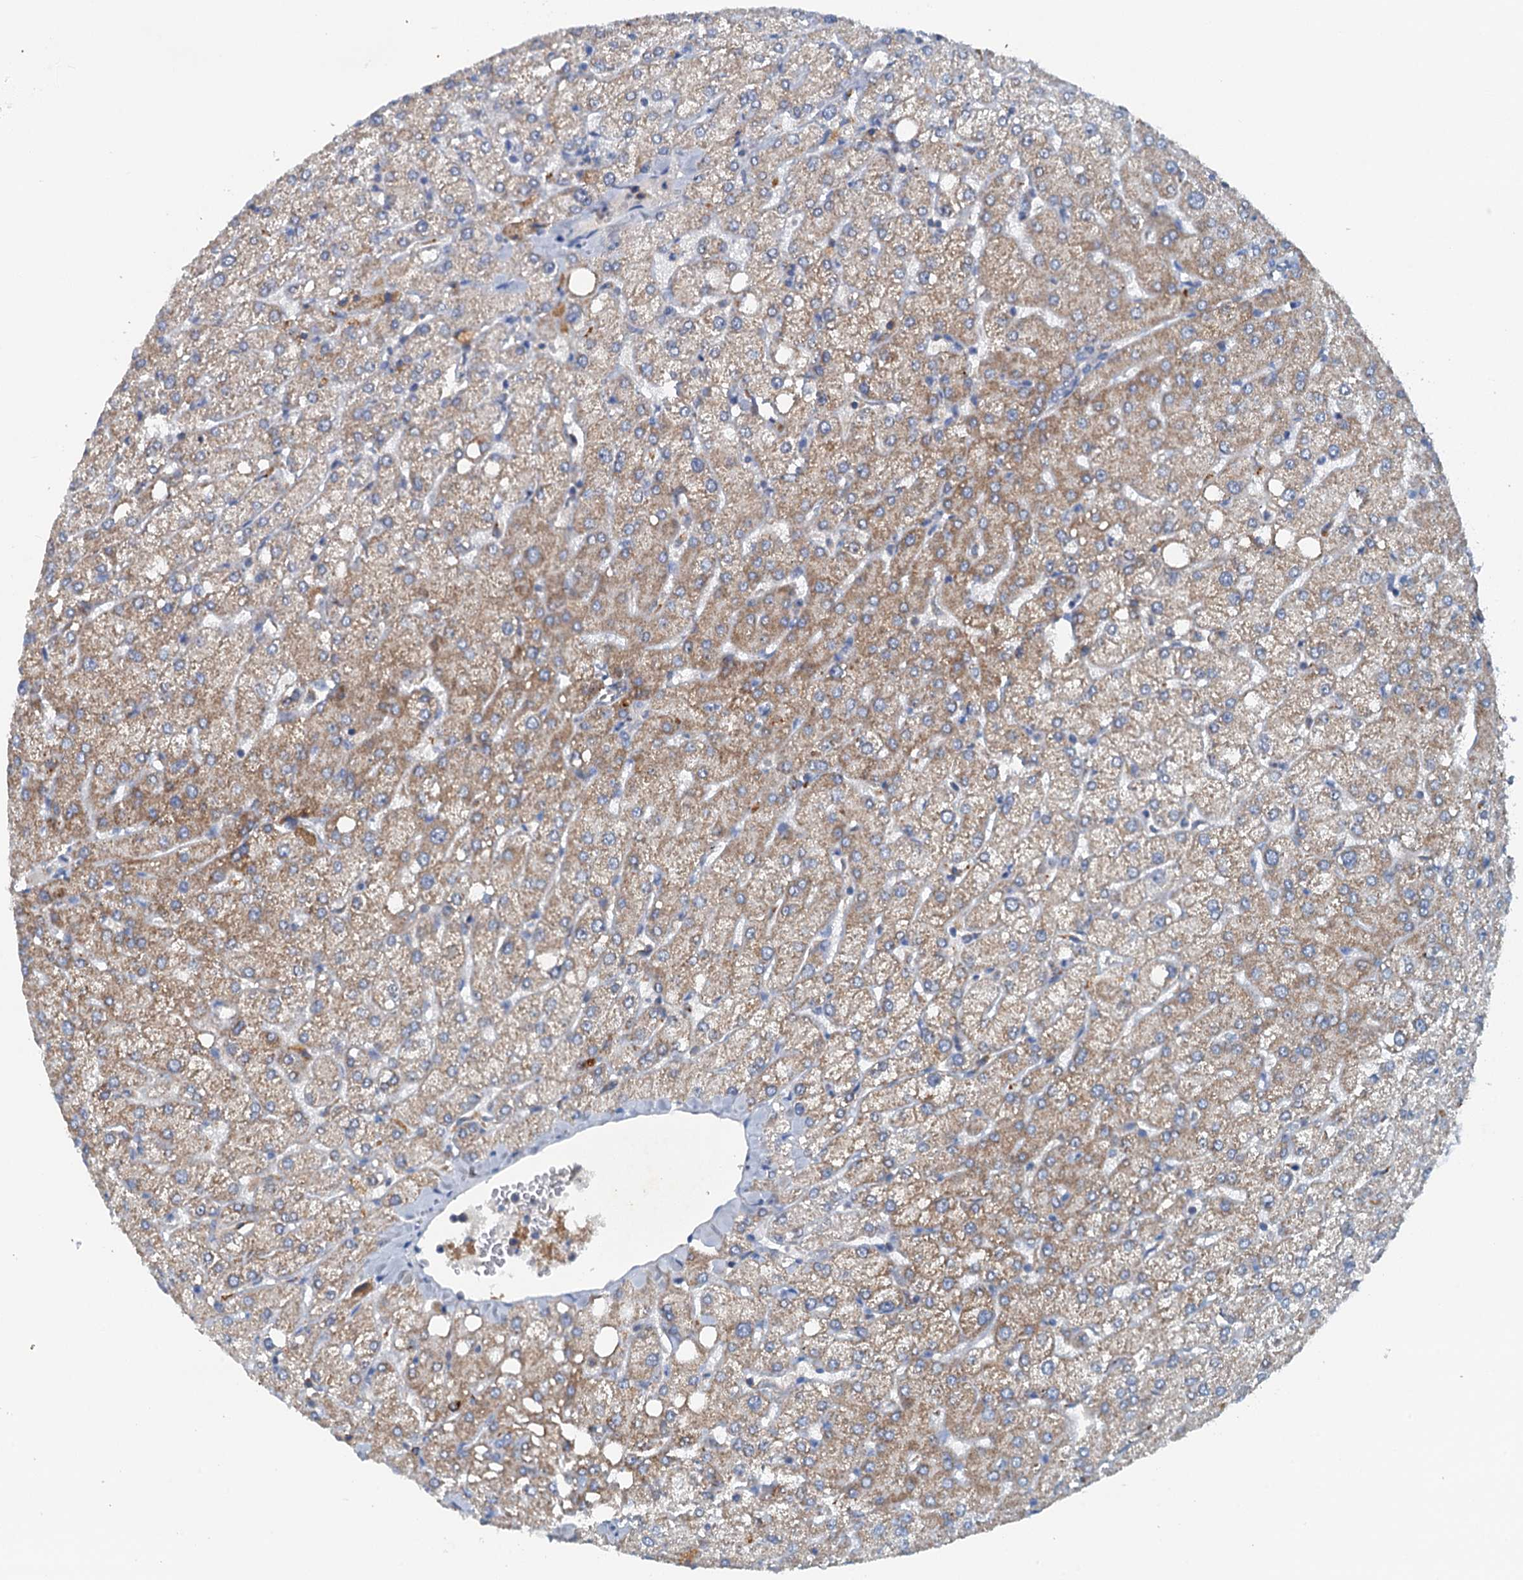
{"staining": {"intensity": "negative", "quantity": "none", "location": "none"}, "tissue": "liver", "cell_type": "Cholangiocytes", "image_type": "normal", "snomed": [{"axis": "morphology", "description": "Normal tissue, NOS"}, {"axis": "topography", "description": "Liver"}], "caption": "This is an immunohistochemistry (IHC) histopathology image of normal human liver. There is no staining in cholangiocytes.", "gene": "THAP10", "patient": {"sex": "female", "age": 54}}